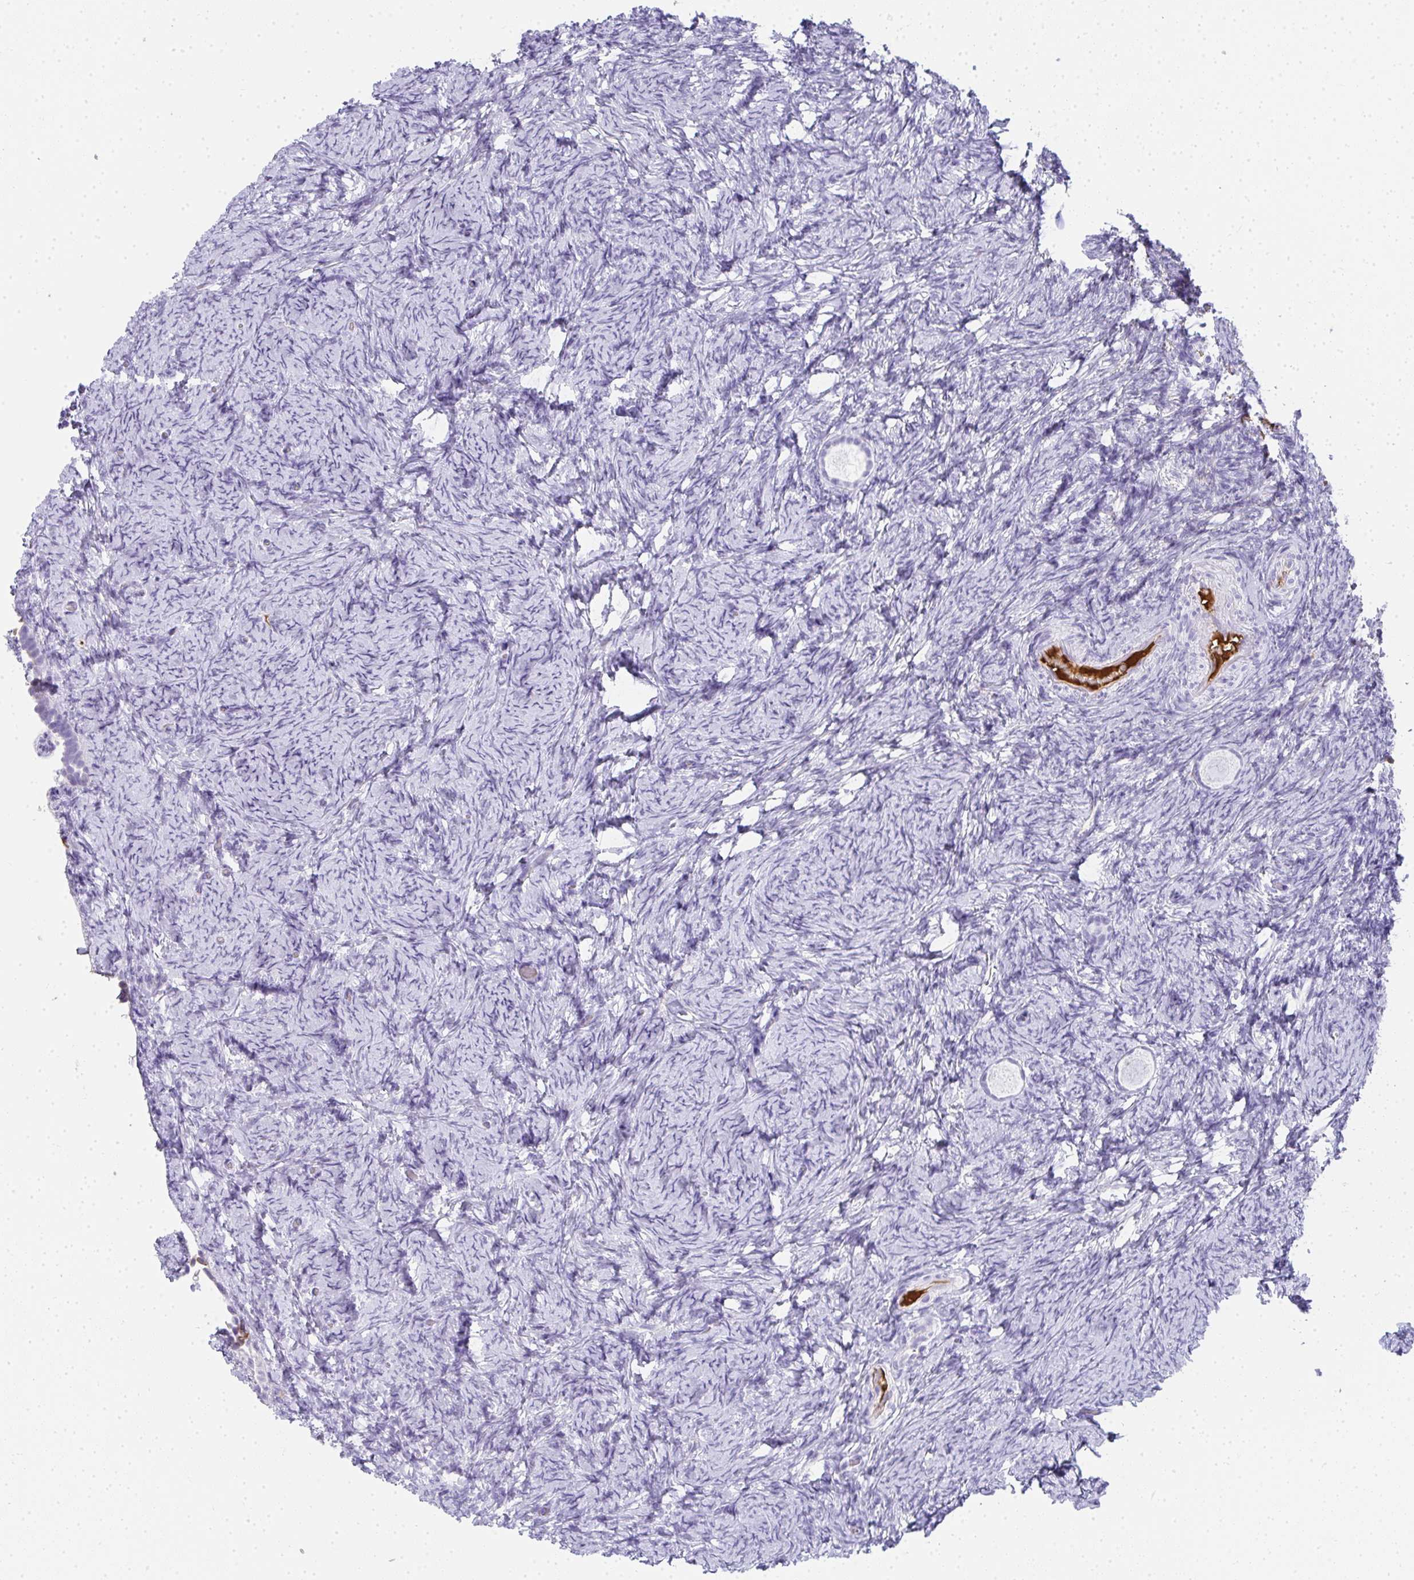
{"staining": {"intensity": "negative", "quantity": "none", "location": "none"}, "tissue": "ovary", "cell_type": "Follicle cells", "image_type": "normal", "snomed": [{"axis": "morphology", "description": "Normal tissue, NOS"}, {"axis": "topography", "description": "Ovary"}], "caption": "Photomicrograph shows no significant protein positivity in follicle cells of unremarkable ovary.", "gene": "ZSWIM3", "patient": {"sex": "female", "age": 34}}